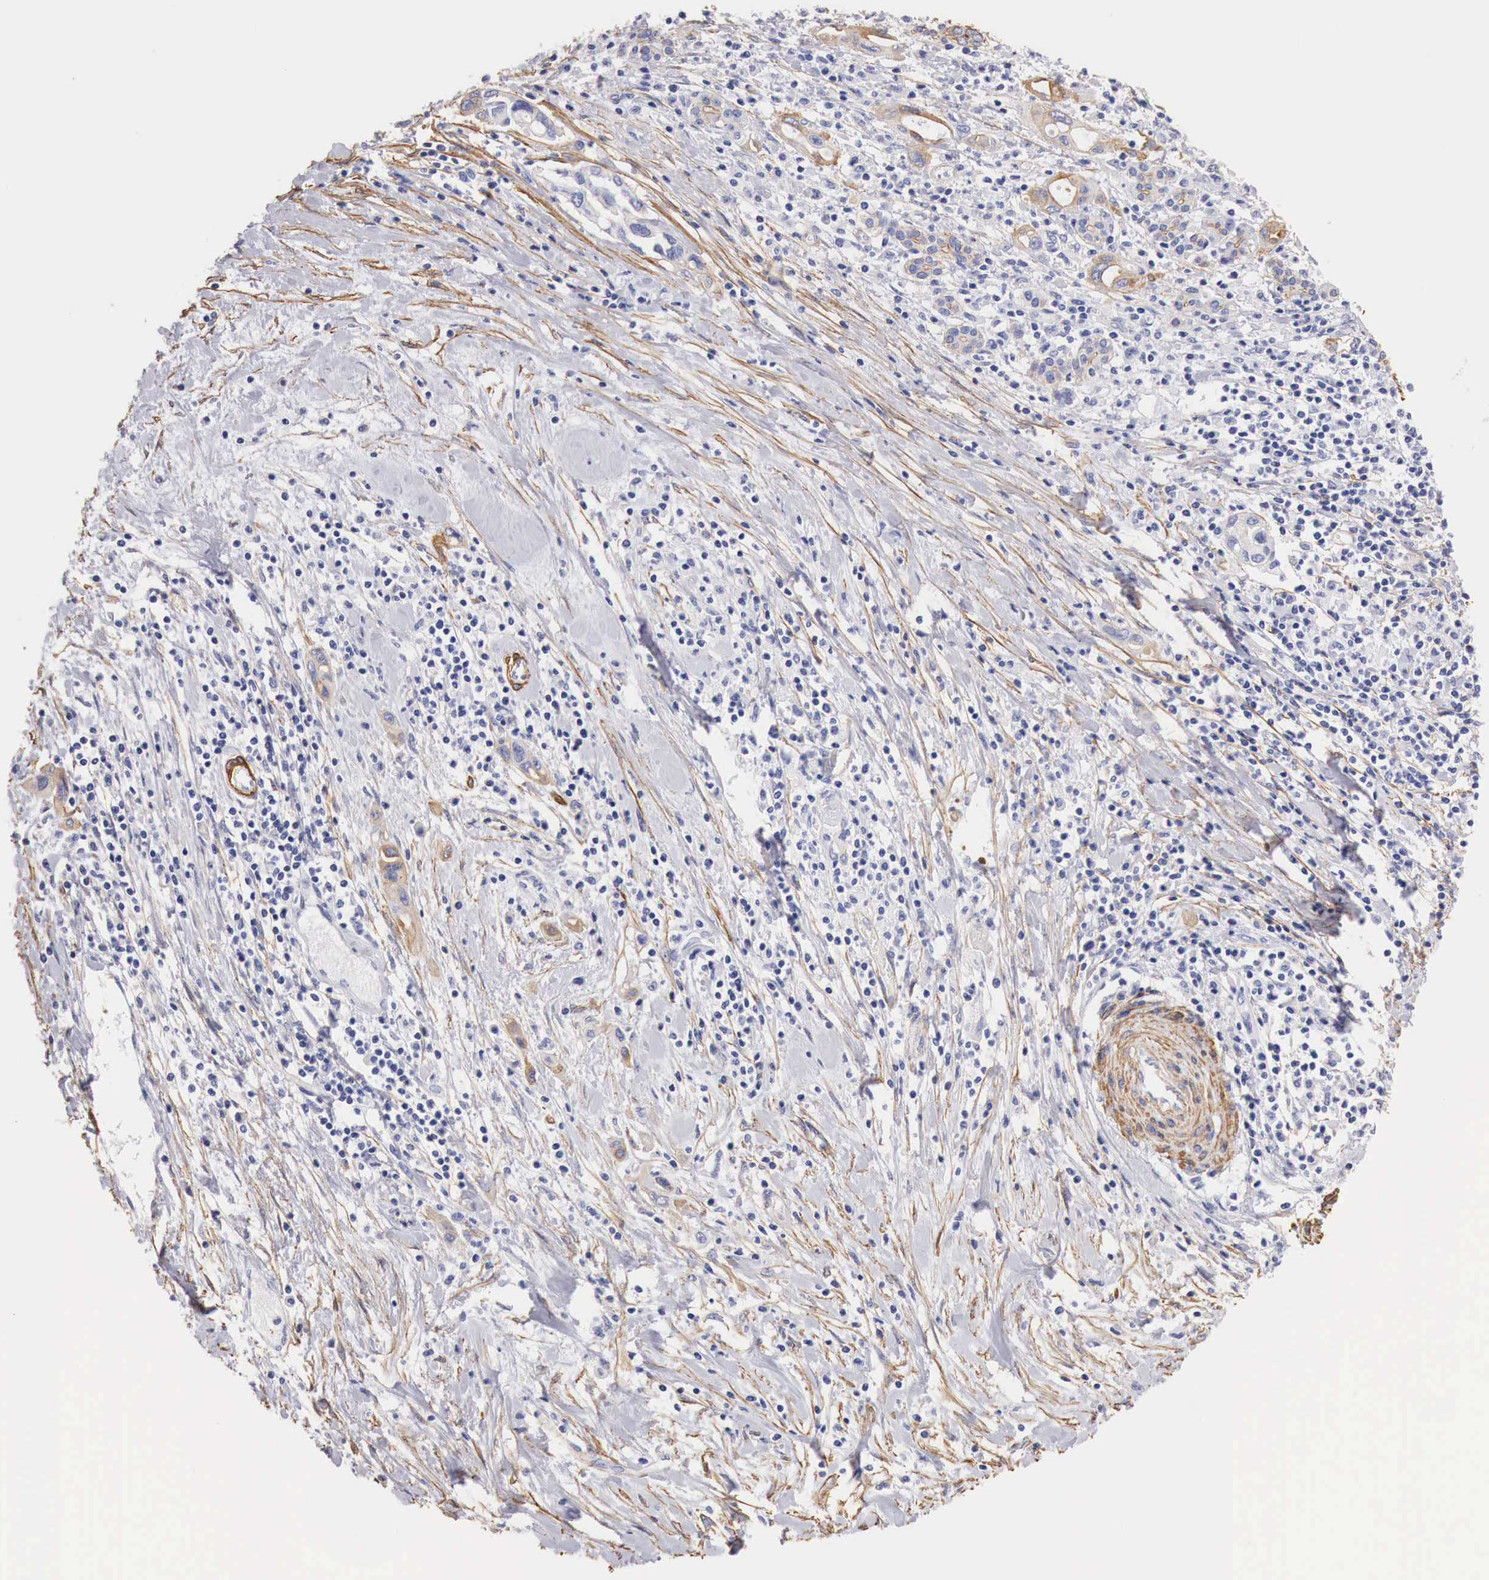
{"staining": {"intensity": "weak", "quantity": "25%-75%", "location": "cytoplasmic/membranous"}, "tissue": "pancreatic cancer", "cell_type": "Tumor cells", "image_type": "cancer", "snomed": [{"axis": "morphology", "description": "Adenocarcinoma, NOS"}, {"axis": "topography", "description": "Pancreas"}], "caption": "Pancreatic adenocarcinoma tissue shows weak cytoplasmic/membranous expression in about 25%-75% of tumor cells, visualized by immunohistochemistry.", "gene": "TPM1", "patient": {"sex": "female", "age": 57}}